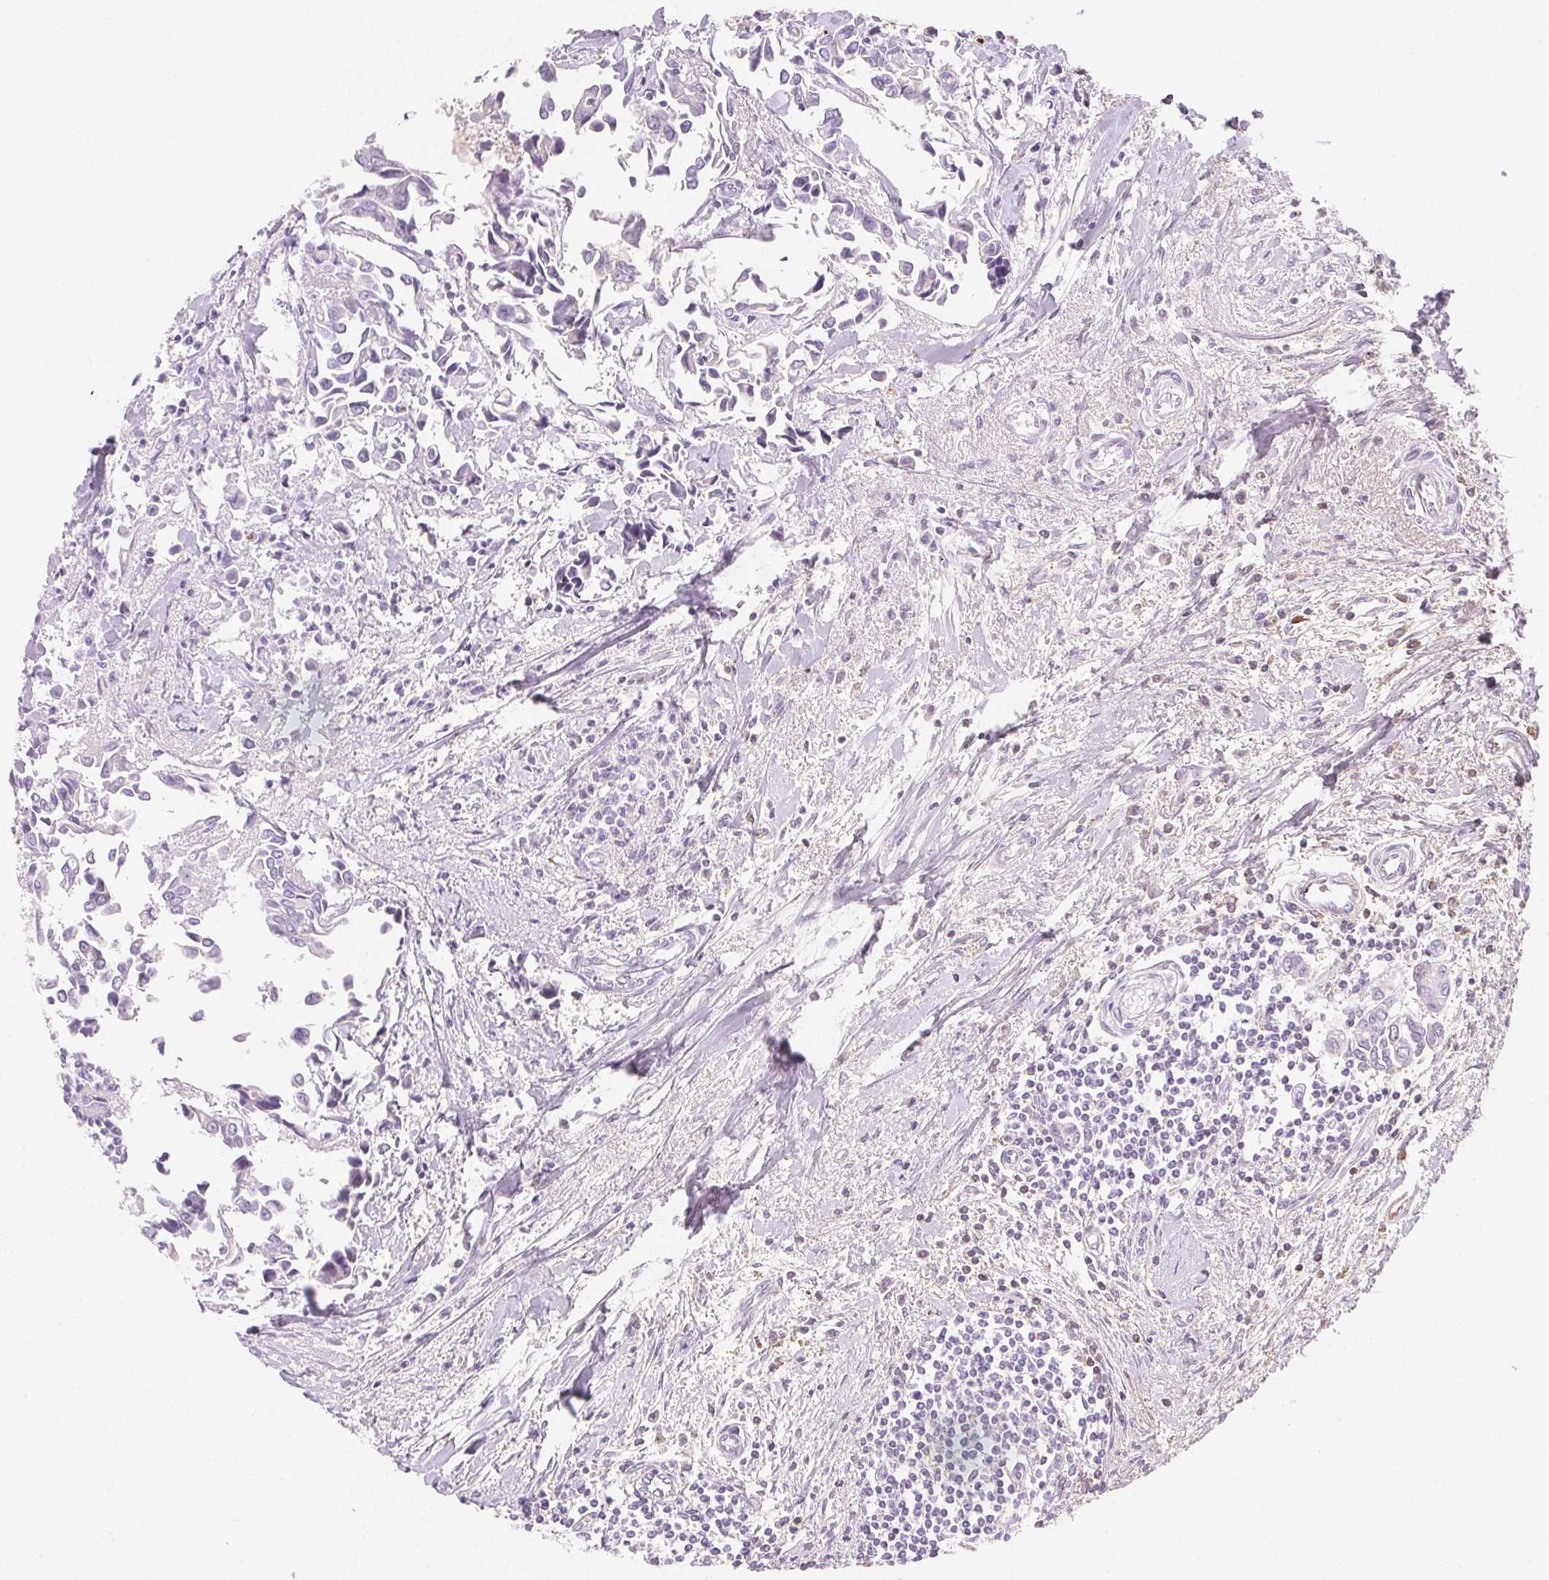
{"staining": {"intensity": "negative", "quantity": "none", "location": "none"}, "tissue": "breast cancer", "cell_type": "Tumor cells", "image_type": "cancer", "snomed": [{"axis": "morphology", "description": "Duct carcinoma"}, {"axis": "topography", "description": "Breast"}], "caption": "There is no significant expression in tumor cells of infiltrating ductal carcinoma (breast). (DAB IHC, high magnification).", "gene": "FGA", "patient": {"sex": "female", "age": 54}}